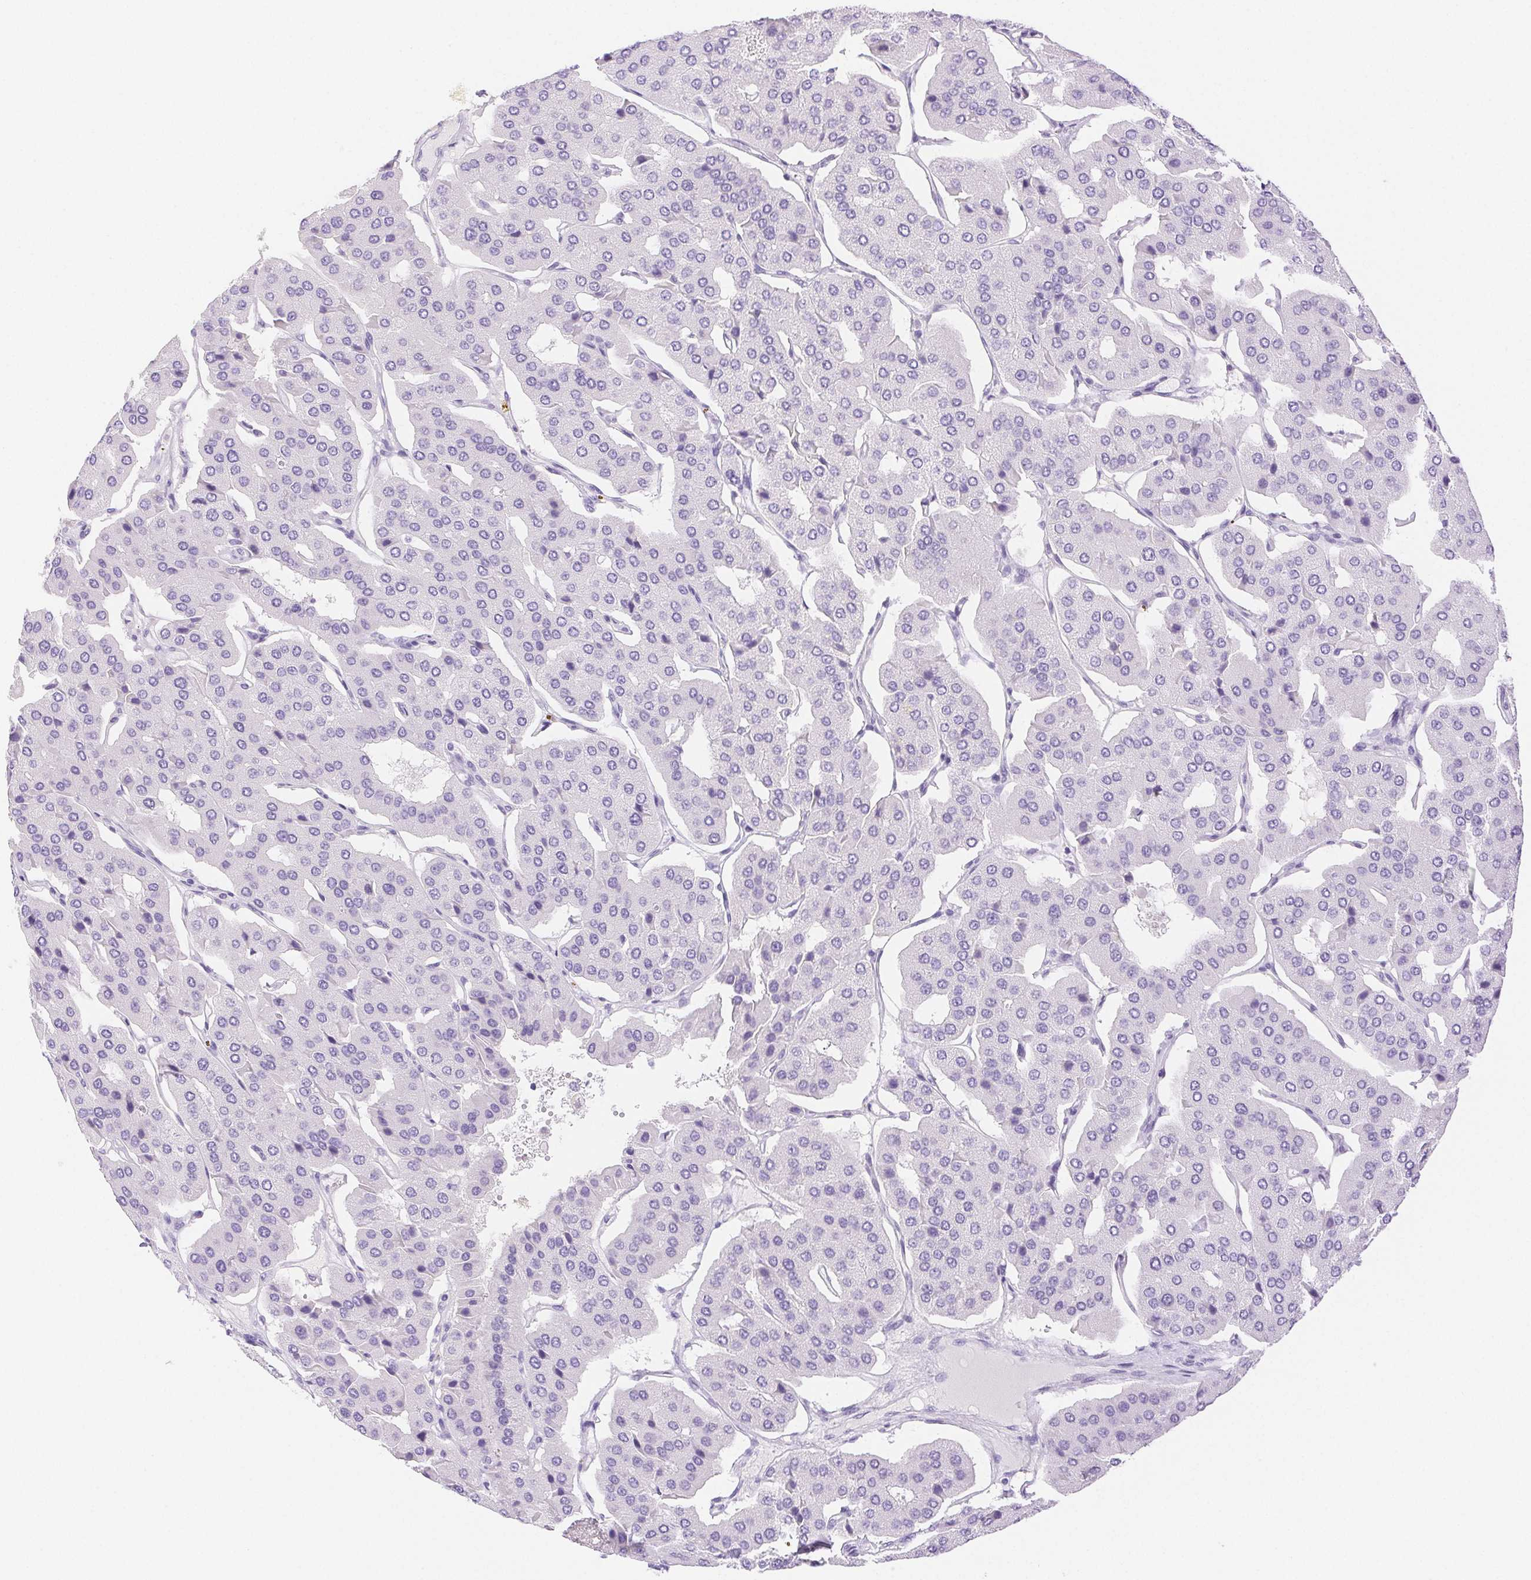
{"staining": {"intensity": "negative", "quantity": "none", "location": "none"}, "tissue": "parathyroid gland", "cell_type": "Glandular cells", "image_type": "normal", "snomed": [{"axis": "morphology", "description": "Normal tissue, NOS"}, {"axis": "morphology", "description": "Adenoma, NOS"}, {"axis": "topography", "description": "Parathyroid gland"}], "caption": "Immunohistochemical staining of normal human parathyroid gland shows no significant staining in glandular cells.", "gene": "SPACA4", "patient": {"sex": "female", "age": 86}}